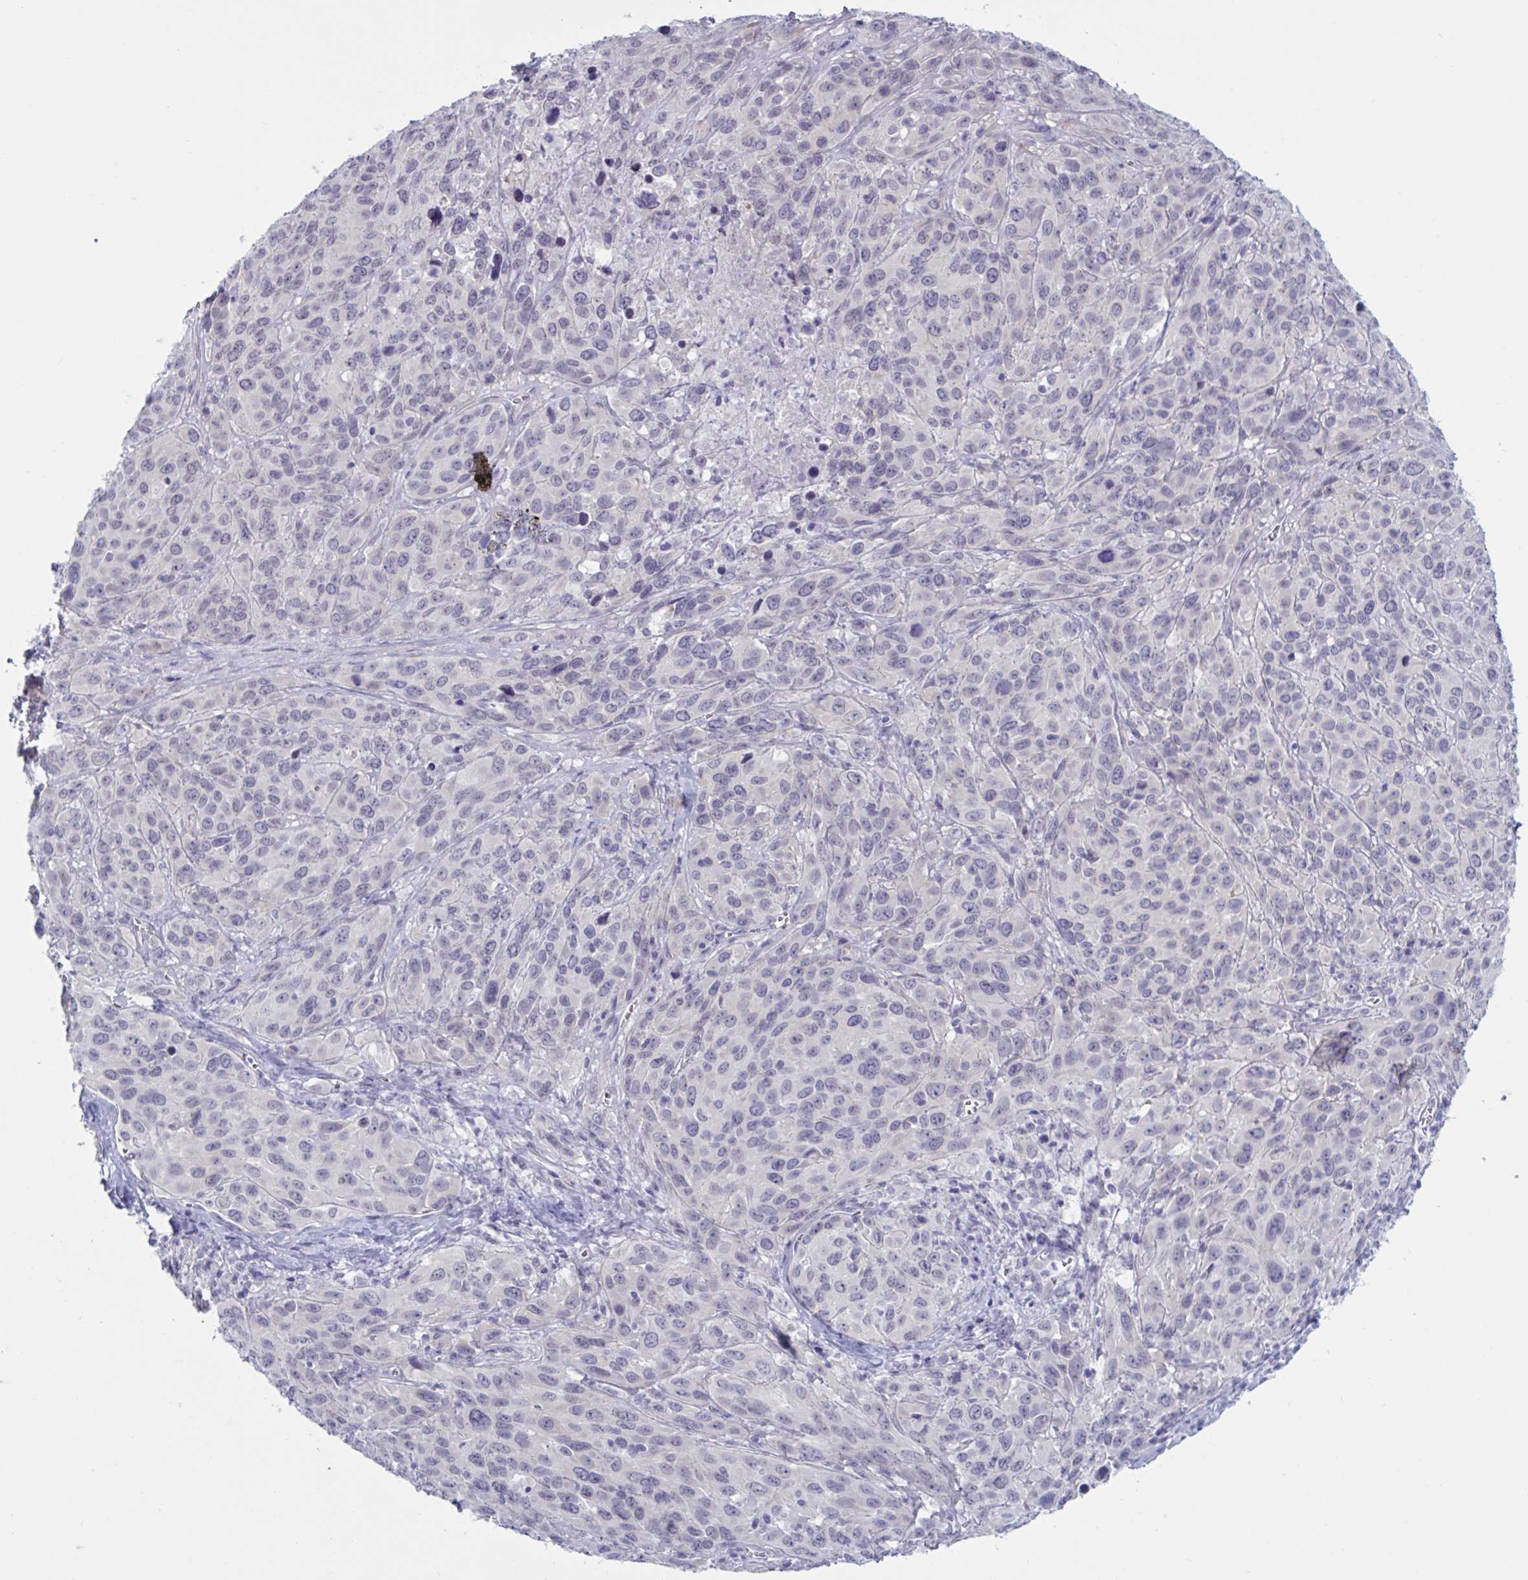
{"staining": {"intensity": "negative", "quantity": "none", "location": "none"}, "tissue": "cervical cancer", "cell_type": "Tumor cells", "image_type": "cancer", "snomed": [{"axis": "morphology", "description": "Normal tissue, NOS"}, {"axis": "morphology", "description": "Squamous cell carcinoma, NOS"}, {"axis": "topography", "description": "Cervix"}], "caption": "Protein analysis of cervical cancer (squamous cell carcinoma) displays no significant staining in tumor cells.", "gene": "TCEAL8", "patient": {"sex": "female", "age": 51}}